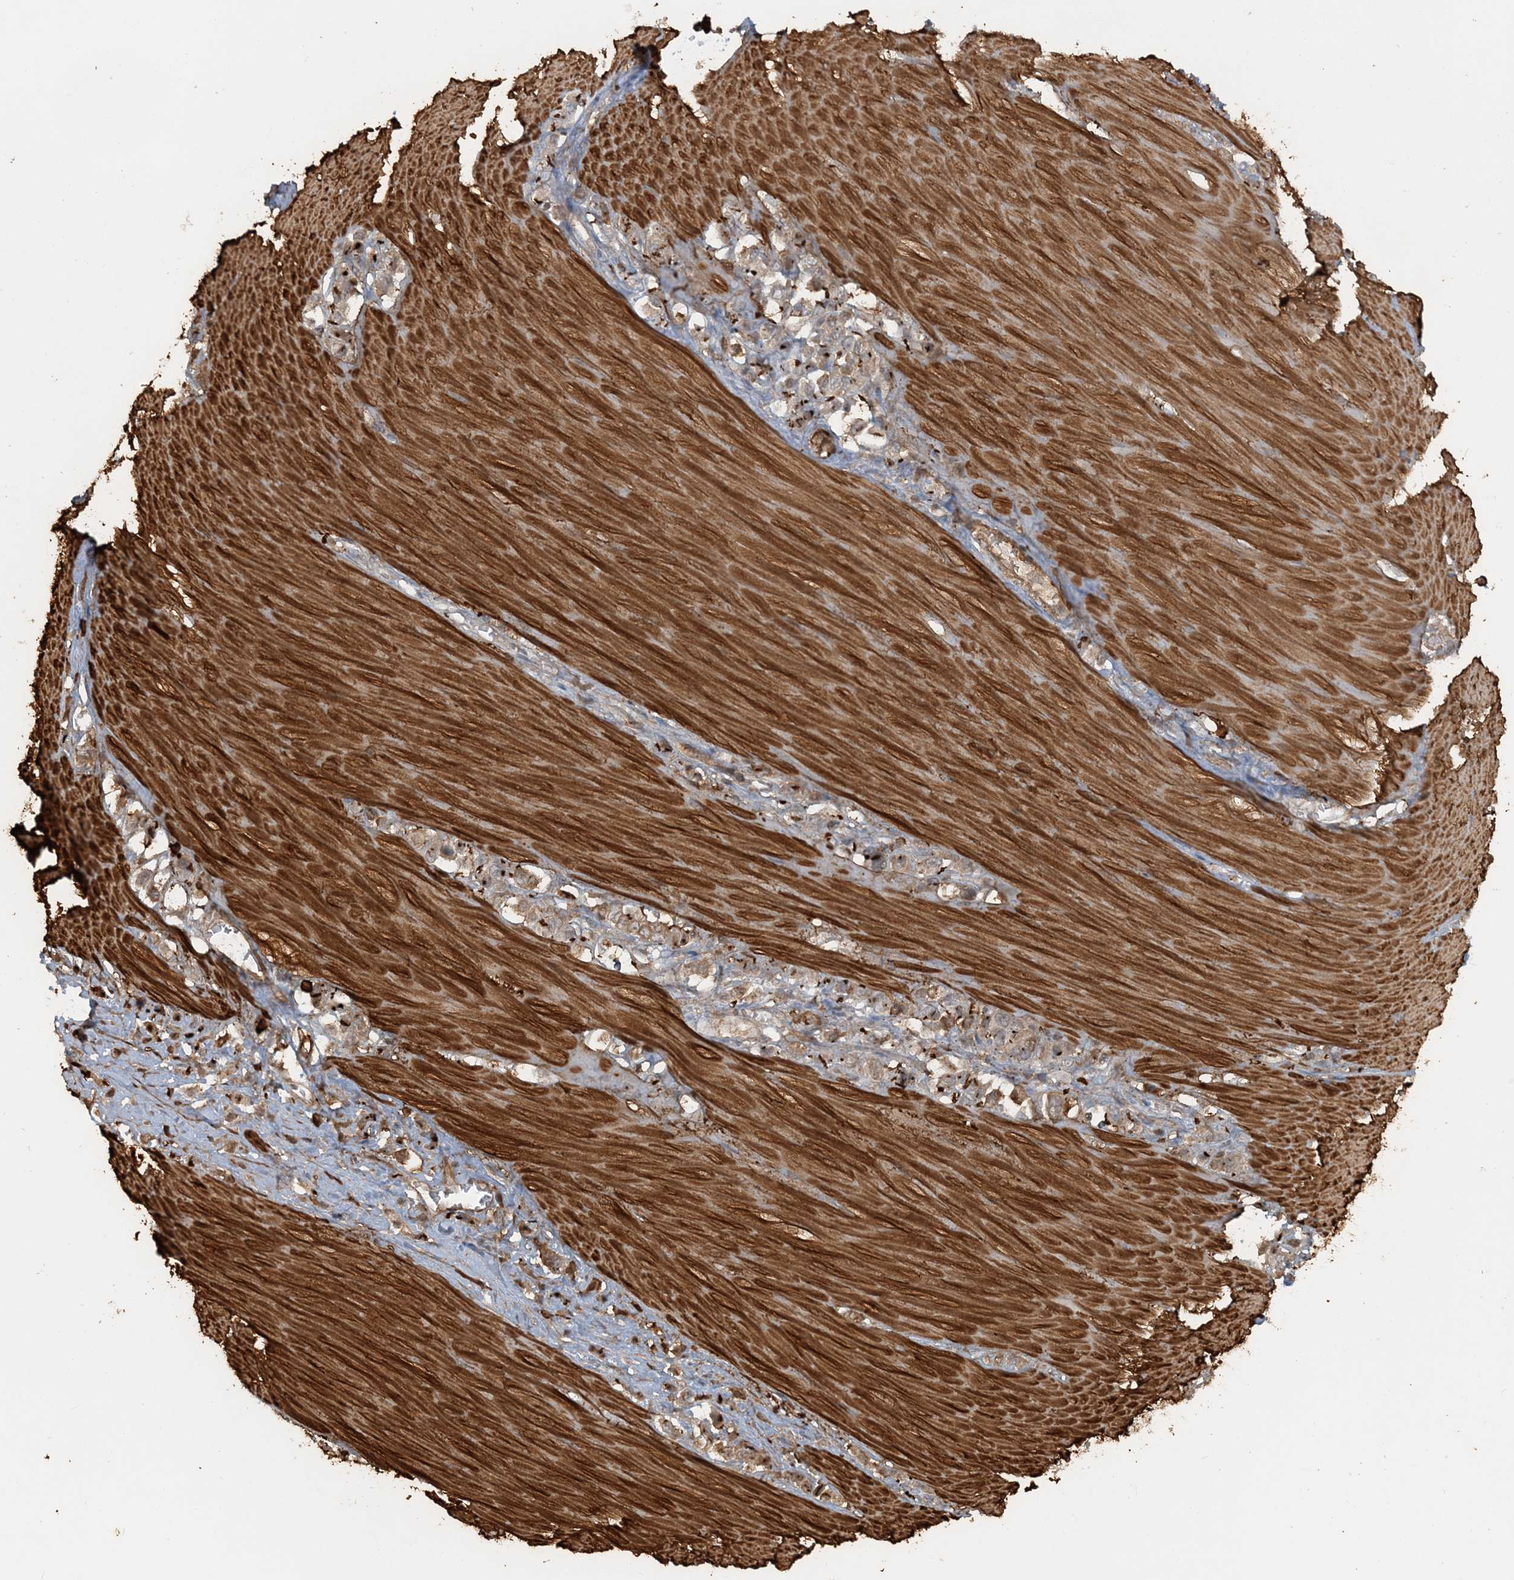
{"staining": {"intensity": "moderate", "quantity": "<25%", "location": "cytoplasmic/membranous"}, "tissue": "stomach cancer", "cell_type": "Tumor cells", "image_type": "cancer", "snomed": [{"axis": "morphology", "description": "Adenocarcinoma, NOS"}, {"axis": "topography", "description": "Stomach"}], "caption": "Human stomach cancer (adenocarcinoma) stained for a protein (brown) displays moderate cytoplasmic/membranous positive staining in about <25% of tumor cells.", "gene": "DSTN", "patient": {"sex": "female", "age": 65}}